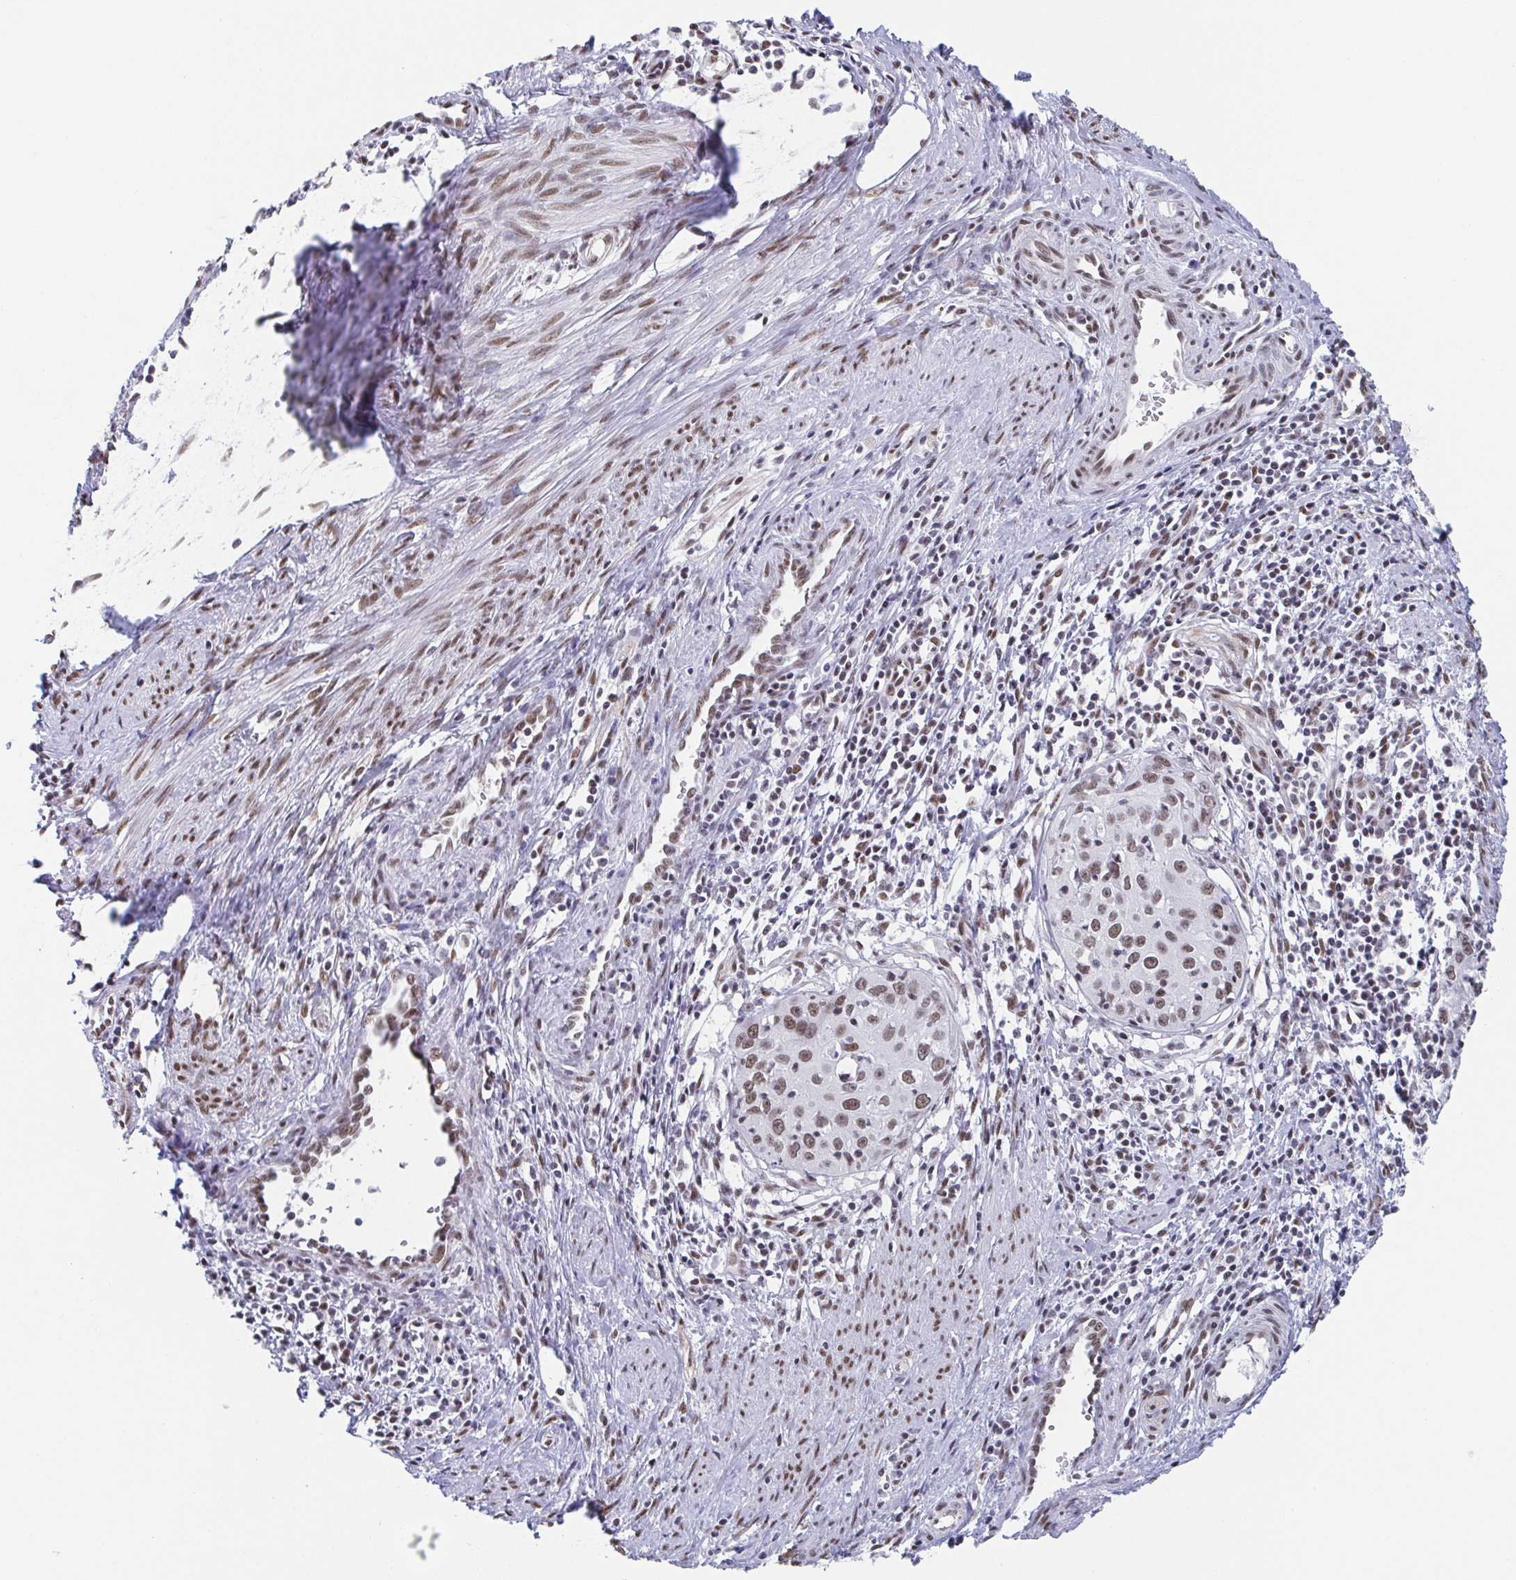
{"staining": {"intensity": "moderate", "quantity": ">75%", "location": "nuclear"}, "tissue": "cervical cancer", "cell_type": "Tumor cells", "image_type": "cancer", "snomed": [{"axis": "morphology", "description": "Squamous cell carcinoma, NOS"}, {"axis": "topography", "description": "Cervix"}], "caption": "Moderate nuclear protein expression is seen in about >75% of tumor cells in cervical cancer (squamous cell carcinoma). (DAB = brown stain, brightfield microscopy at high magnification).", "gene": "SLC7A10", "patient": {"sex": "female", "age": 40}}